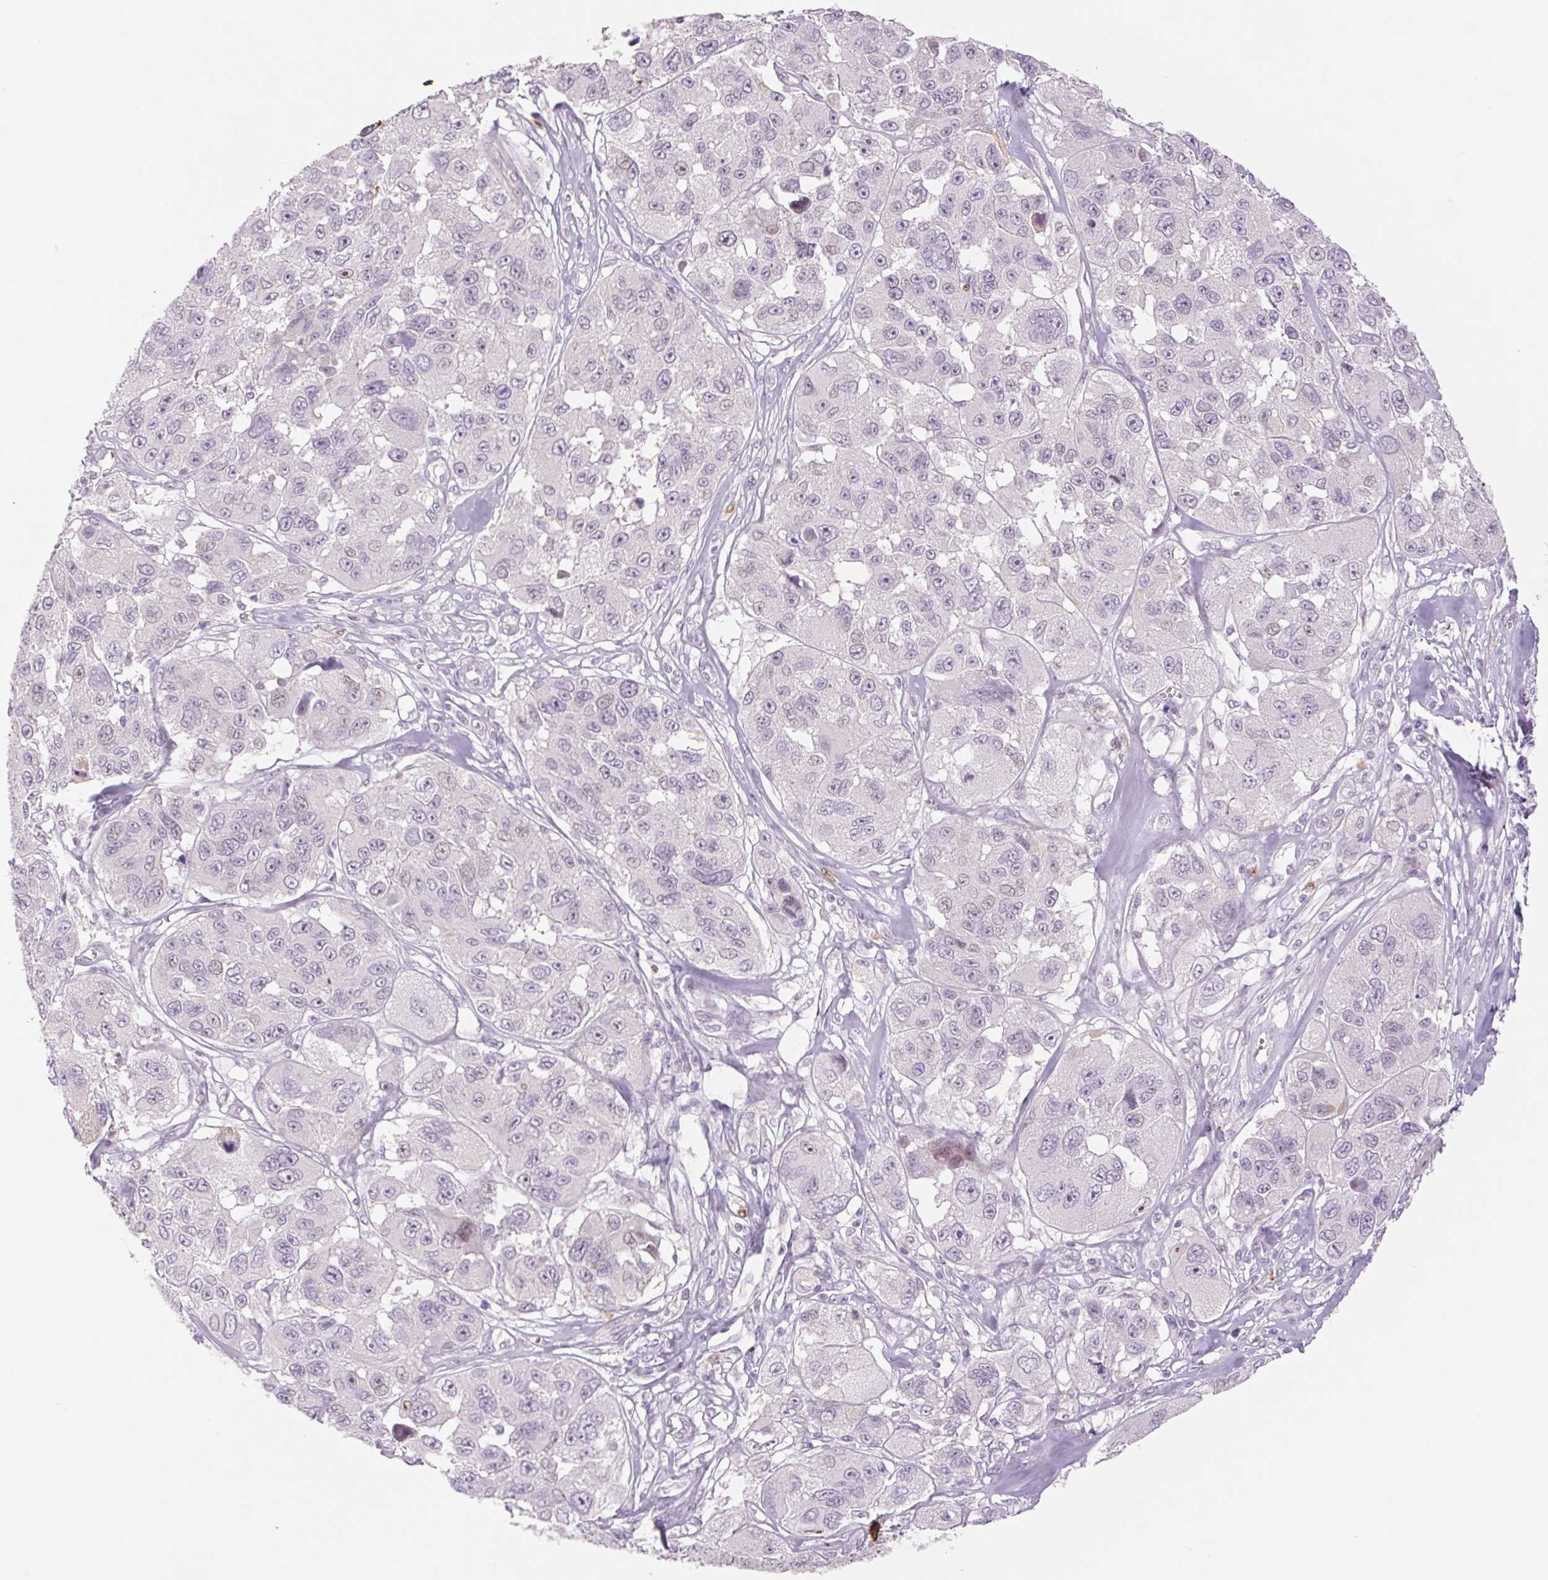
{"staining": {"intensity": "negative", "quantity": "none", "location": "none"}, "tissue": "melanoma", "cell_type": "Tumor cells", "image_type": "cancer", "snomed": [{"axis": "morphology", "description": "Malignant melanoma, NOS"}, {"axis": "topography", "description": "Skin"}], "caption": "IHC of human malignant melanoma exhibits no staining in tumor cells.", "gene": "KRT1", "patient": {"sex": "female", "age": 66}}